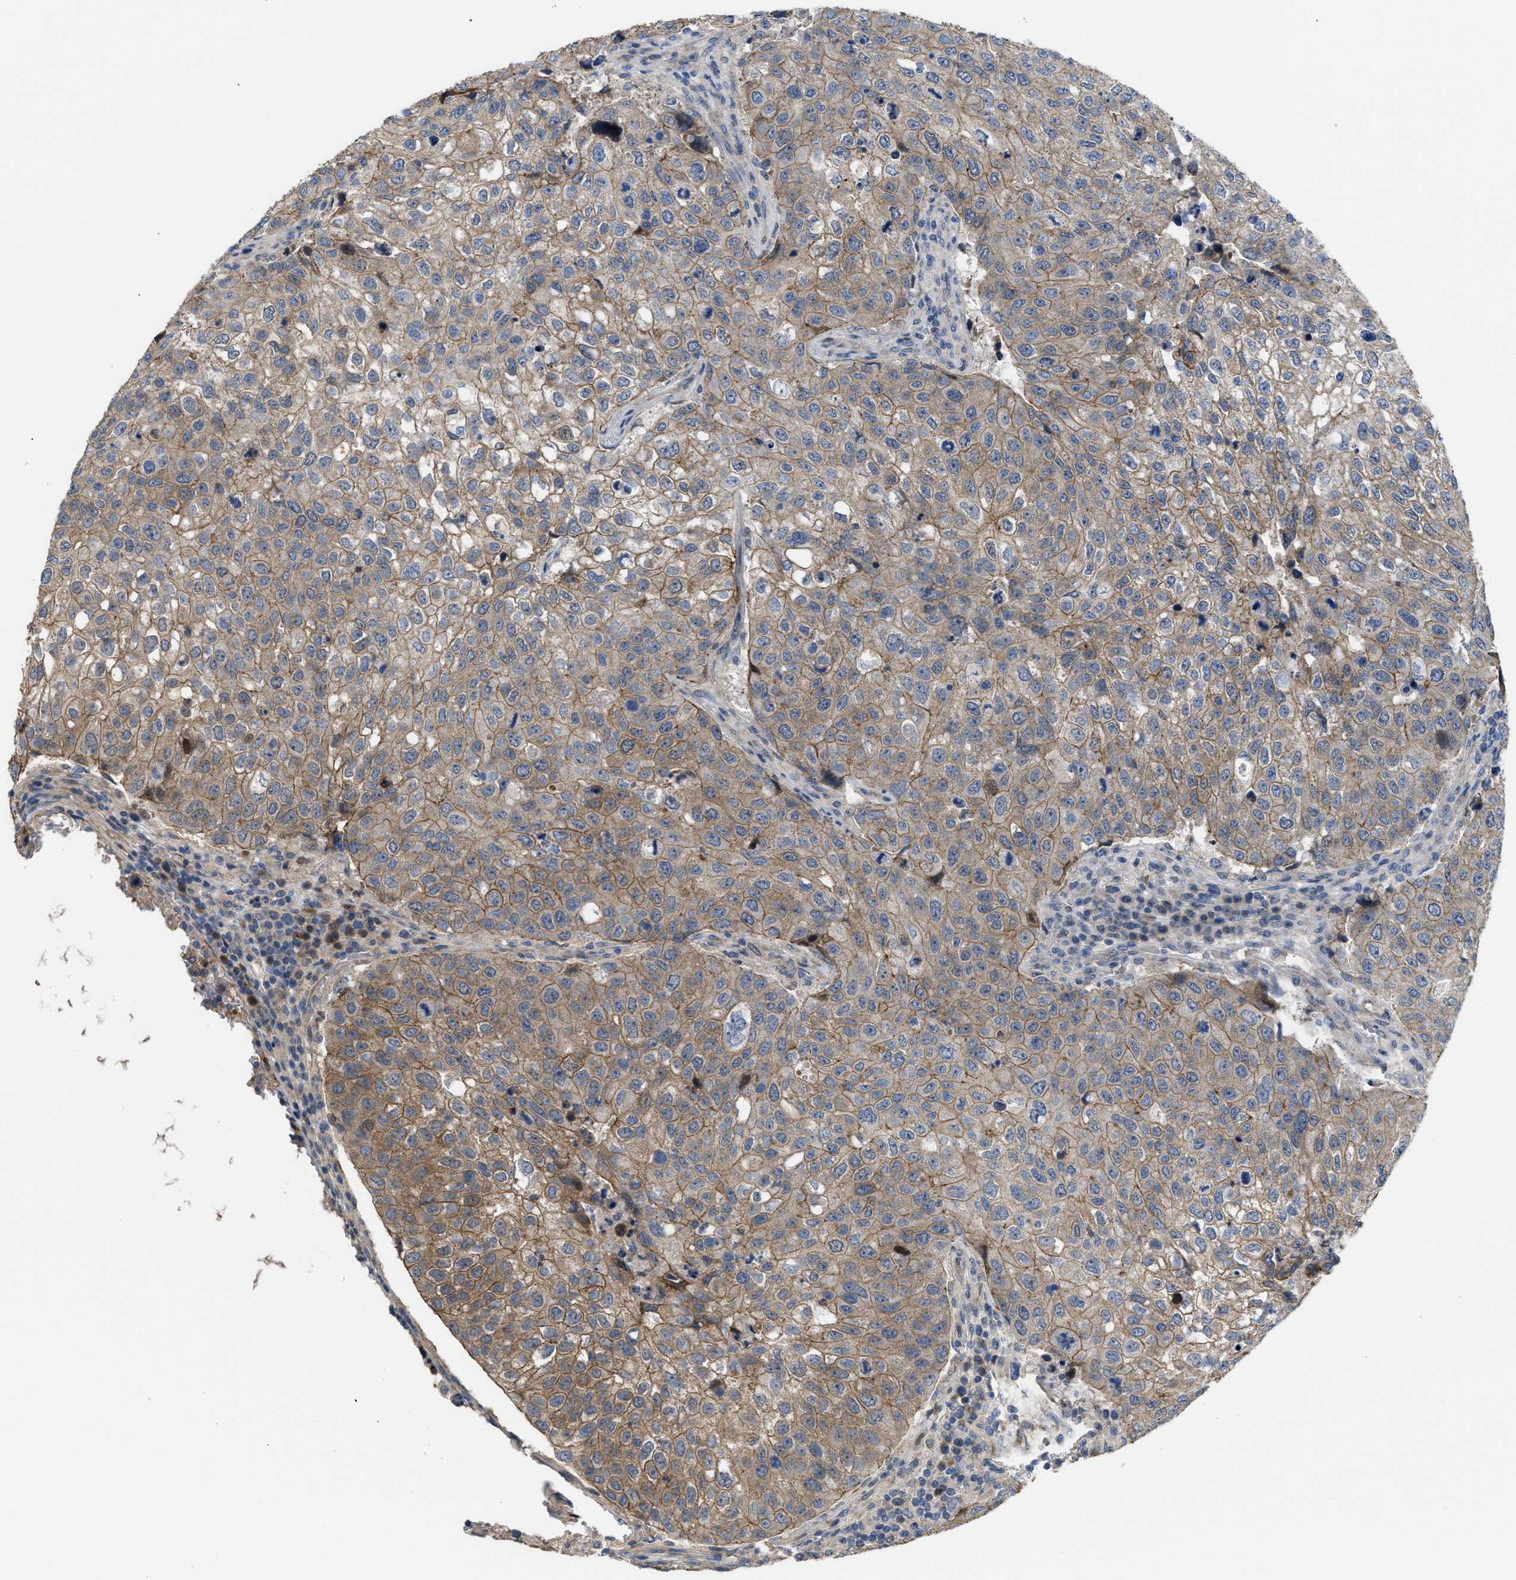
{"staining": {"intensity": "moderate", "quantity": ">75%", "location": "cytoplasmic/membranous"}, "tissue": "urothelial cancer", "cell_type": "Tumor cells", "image_type": "cancer", "snomed": [{"axis": "morphology", "description": "Urothelial carcinoma, High grade"}, {"axis": "topography", "description": "Lymph node"}, {"axis": "topography", "description": "Urinary bladder"}], "caption": "Urothelial cancer stained with a brown dye displays moderate cytoplasmic/membranous positive expression in about >75% of tumor cells.", "gene": "CDPF1", "patient": {"sex": "male", "age": 51}}